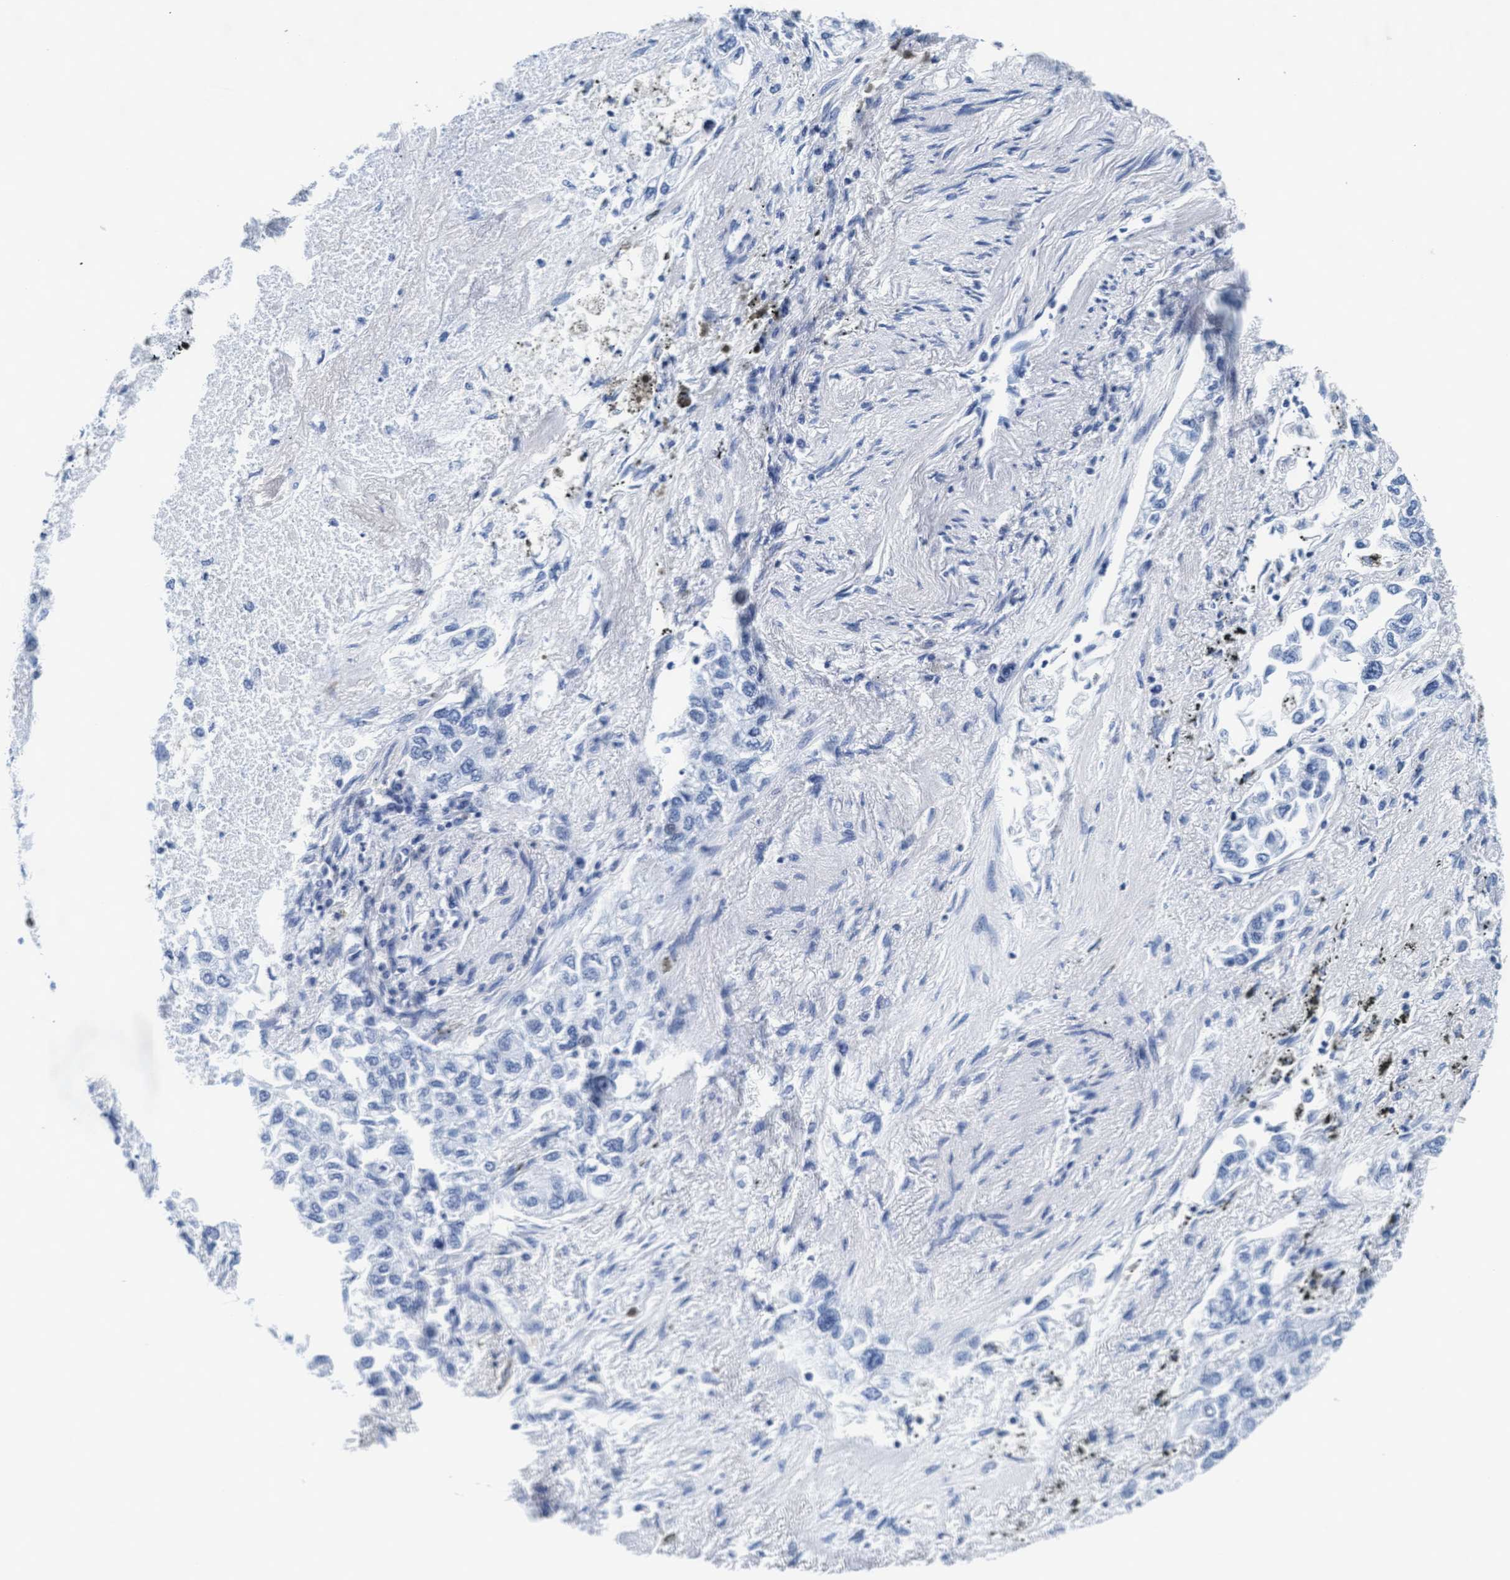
{"staining": {"intensity": "negative", "quantity": "none", "location": "none"}, "tissue": "lung cancer", "cell_type": "Tumor cells", "image_type": "cancer", "snomed": [{"axis": "morphology", "description": "Inflammation, NOS"}, {"axis": "morphology", "description": "Adenocarcinoma, NOS"}, {"axis": "topography", "description": "Lung"}], "caption": "Immunohistochemistry (IHC) of lung cancer (adenocarcinoma) reveals no expression in tumor cells.", "gene": "ARSG", "patient": {"sex": "male", "age": 63}}